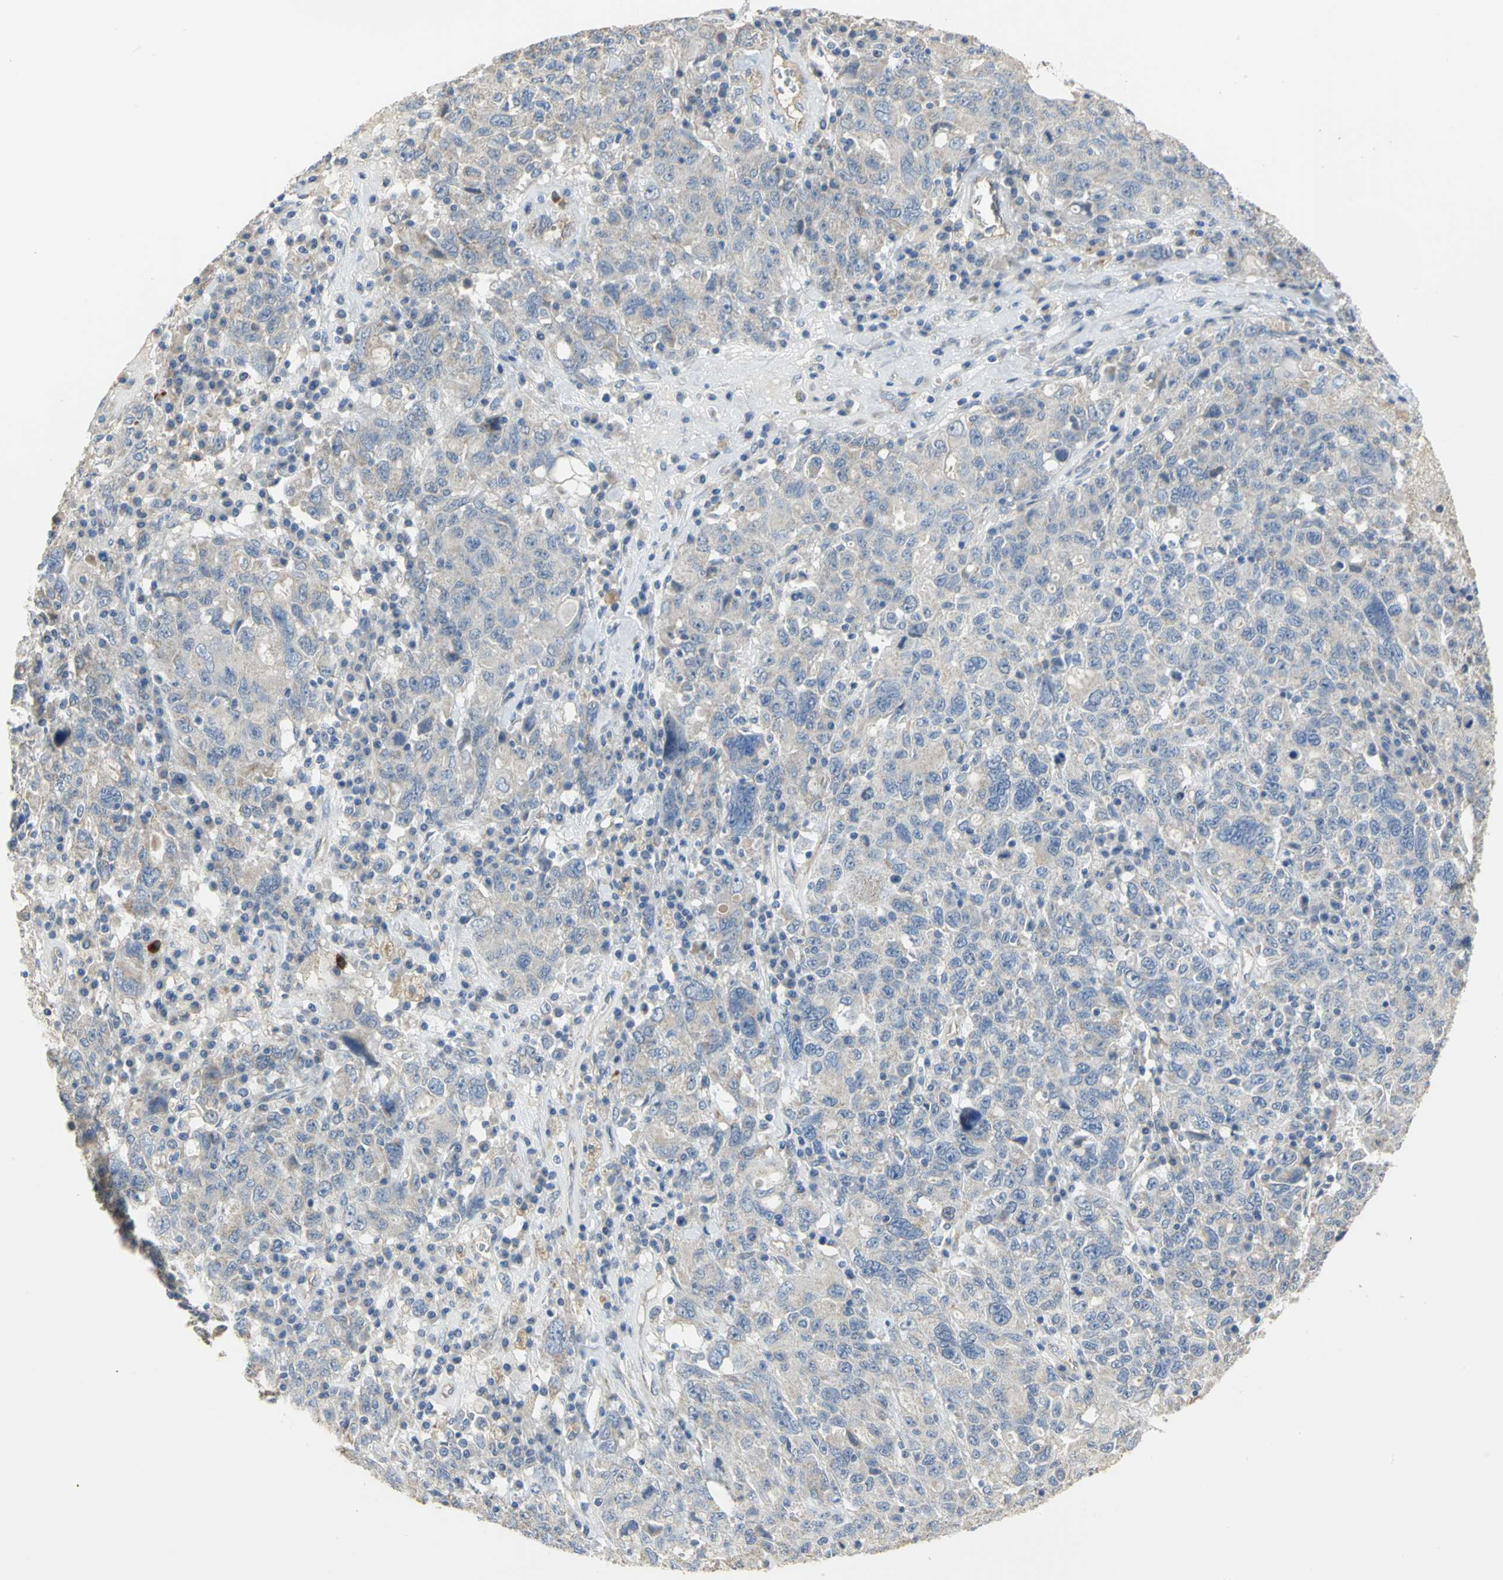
{"staining": {"intensity": "negative", "quantity": "none", "location": "none"}, "tissue": "ovarian cancer", "cell_type": "Tumor cells", "image_type": "cancer", "snomed": [{"axis": "morphology", "description": "Carcinoma, endometroid"}, {"axis": "topography", "description": "Ovary"}], "caption": "A micrograph of ovarian endometroid carcinoma stained for a protein demonstrates no brown staining in tumor cells.", "gene": "HTR1F", "patient": {"sex": "female", "age": 62}}